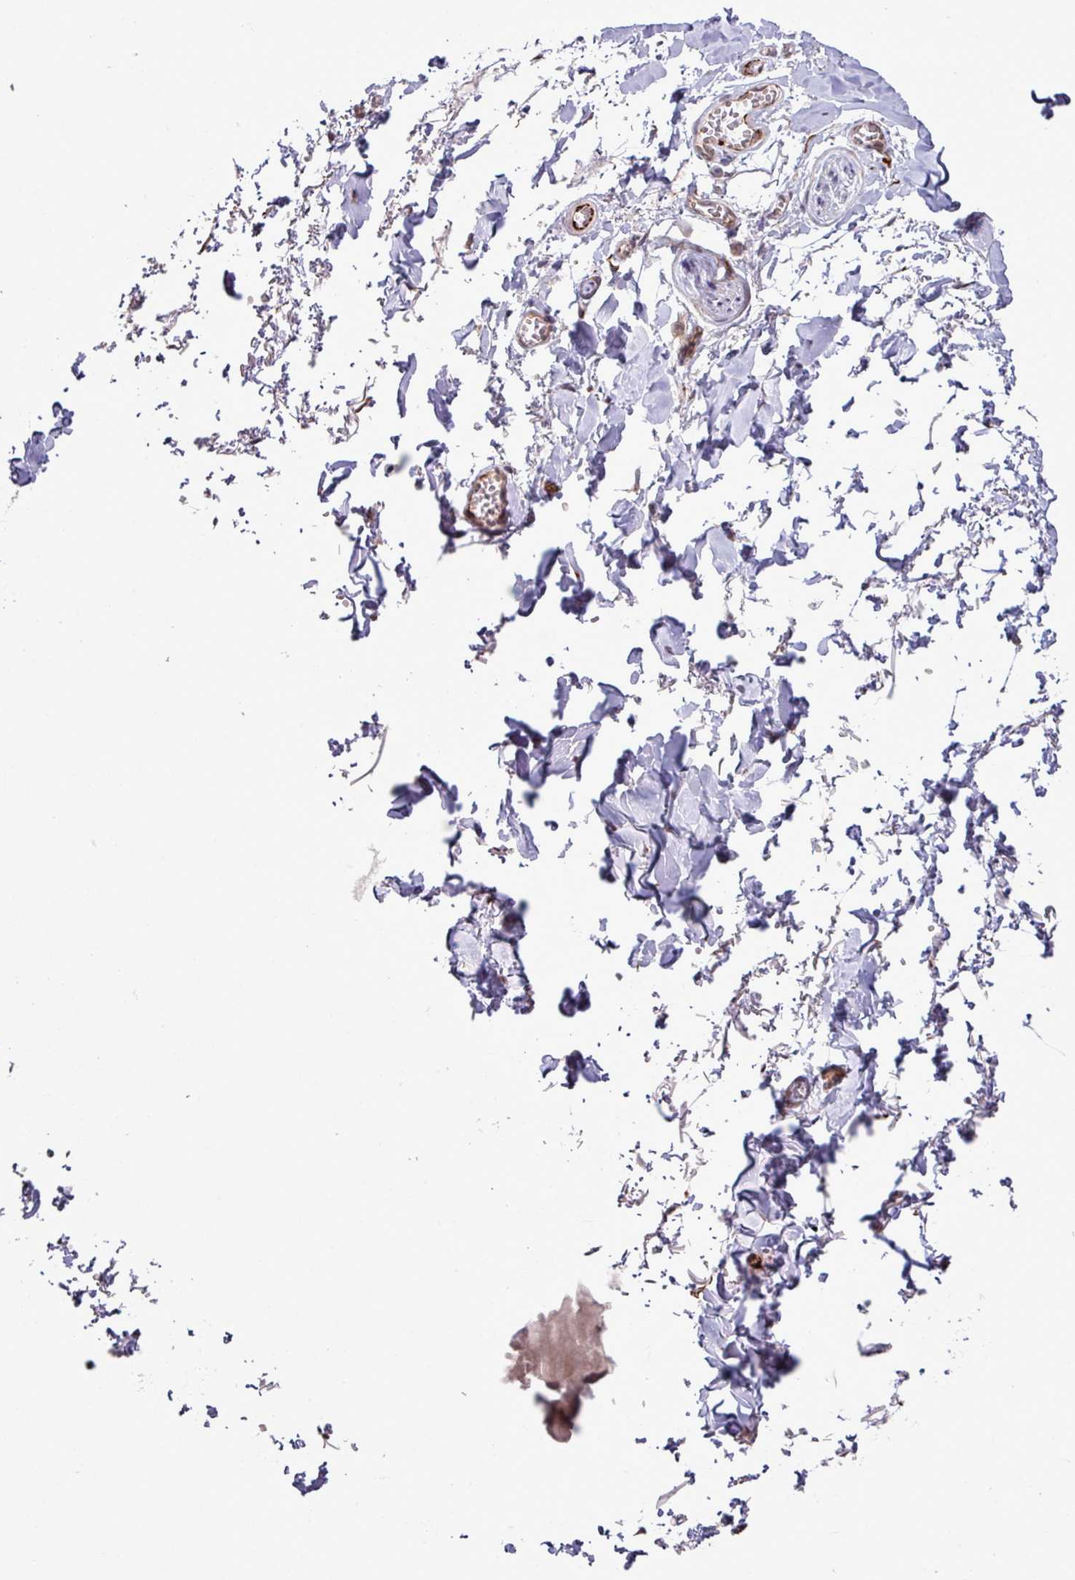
{"staining": {"intensity": "negative", "quantity": "none", "location": "none"}, "tissue": "adipose tissue", "cell_type": "Adipocytes", "image_type": "normal", "snomed": [{"axis": "morphology", "description": "Normal tissue, NOS"}, {"axis": "topography", "description": "Vulva"}, {"axis": "topography", "description": "Vagina"}, {"axis": "topography", "description": "Peripheral nerve tissue"}], "caption": "Histopathology image shows no significant protein positivity in adipocytes of normal adipose tissue.", "gene": "ZC2HC1C", "patient": {"sex": "female", "age": 66}}